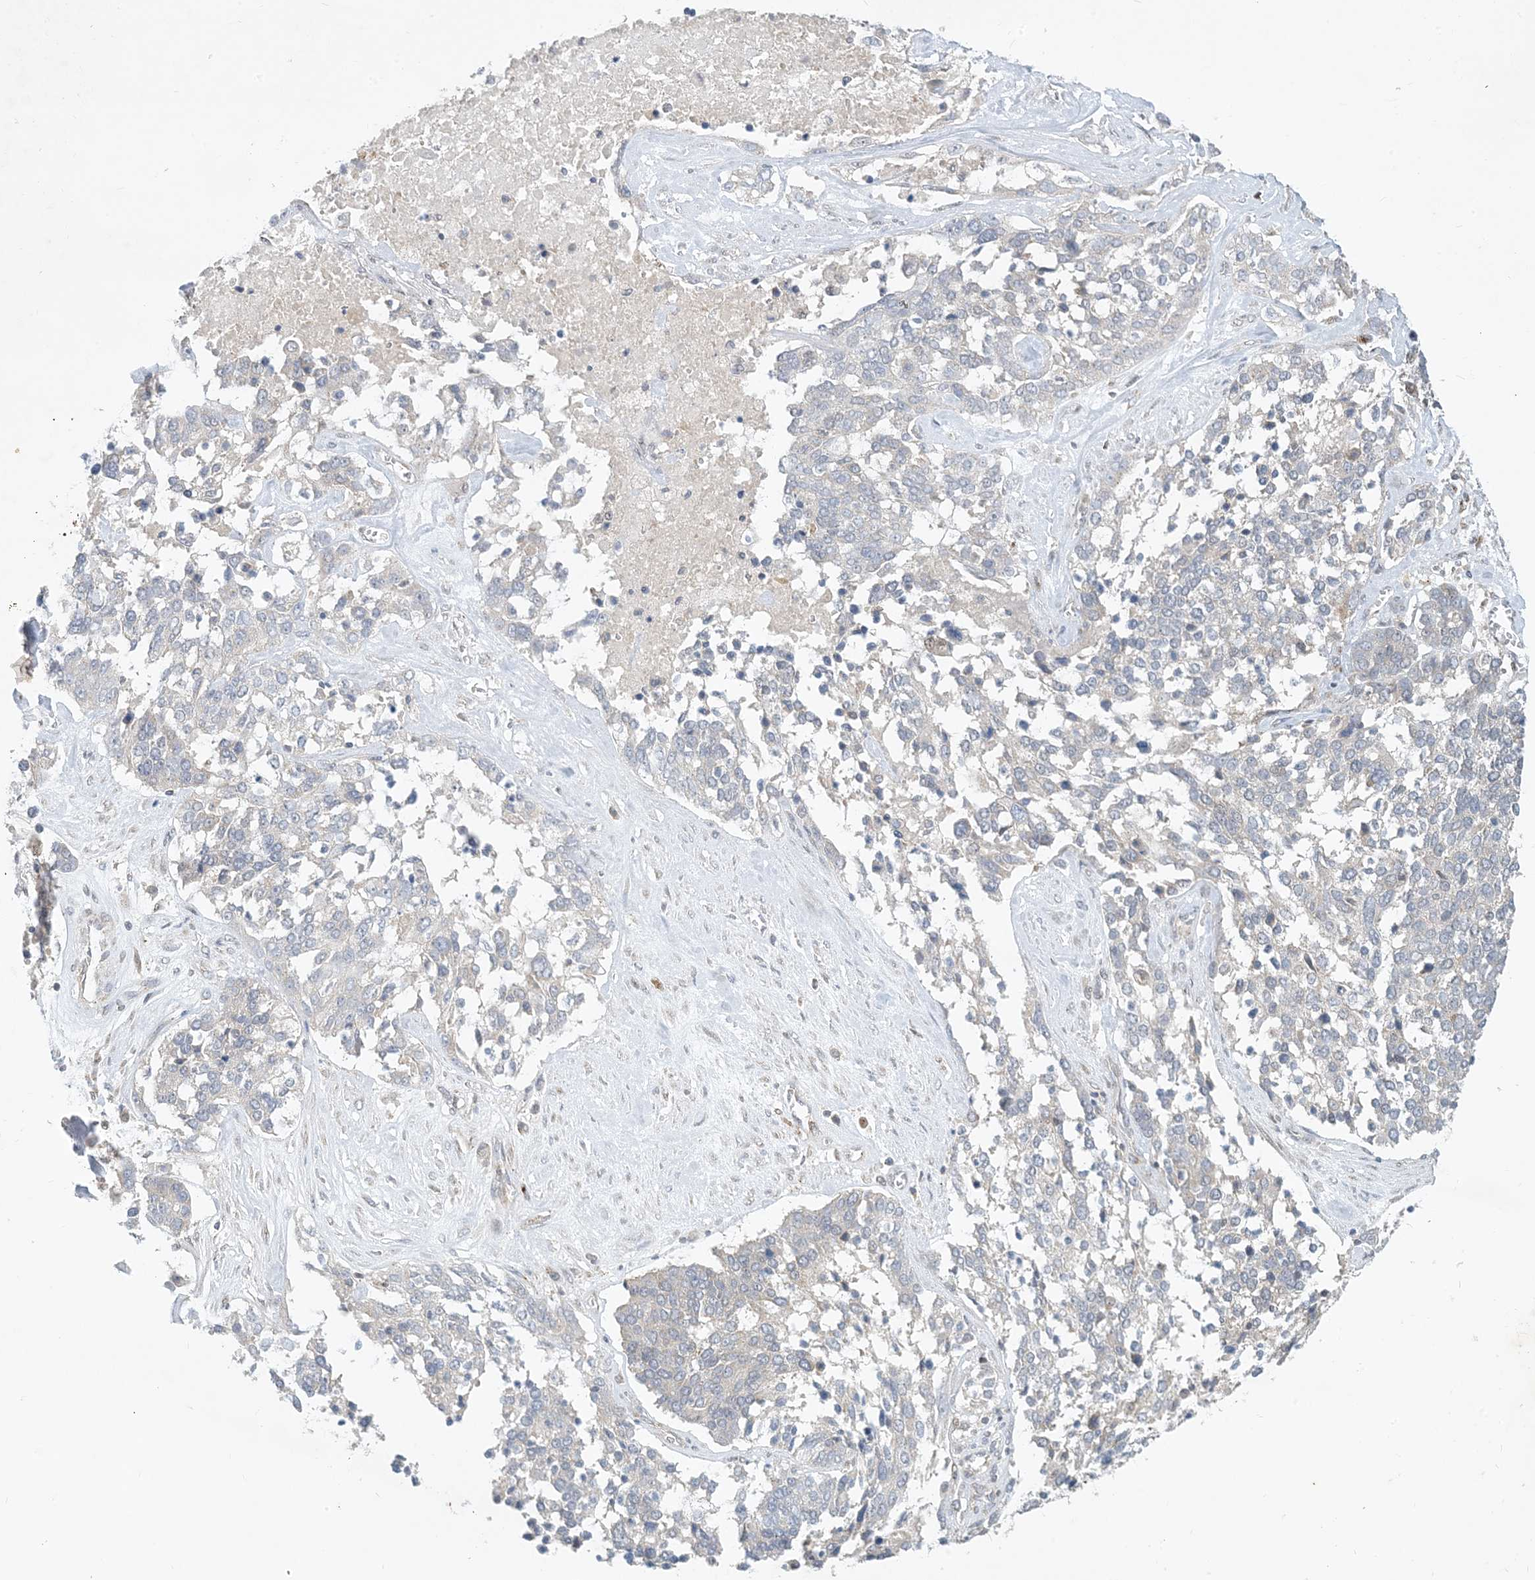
{"staining": {"intensity": "negative", "quantity": "none", "location": "none"}, "tissue": "ovarian cancer", "cell_type": "Tumor cells", "image_type": "cancer", "snomed": [{"axis": "morphology", "description": "Cystadenocarcinoma, serous, NOS"}, {"axis": "topography", "description": "Ovary"}], "caption": "Ovarian serous cystadenocarcinoma was stained to show a protein in brown. There is no significant expression in tumor cells.", "gene": "CCDC14", "patient": {"sex": "female", "age": 44}}